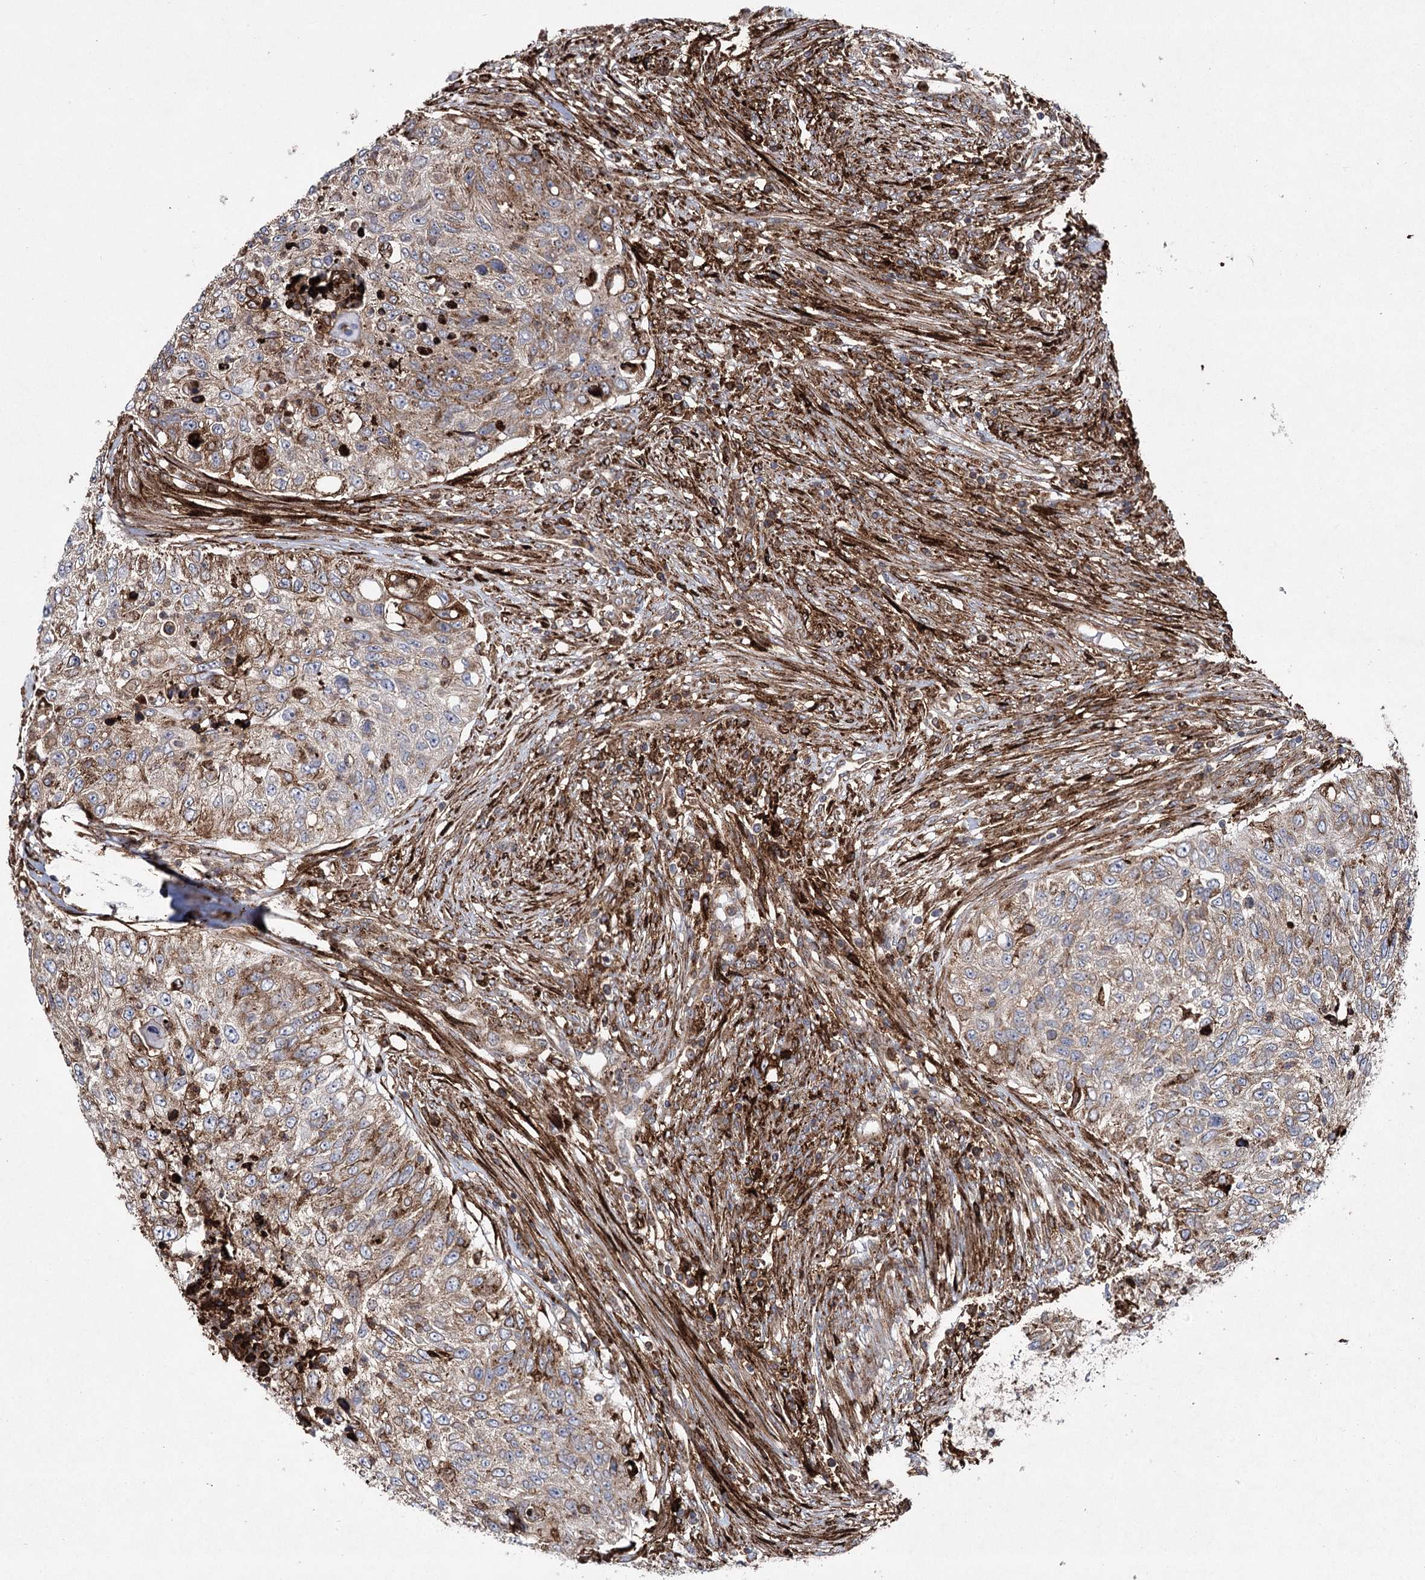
{"staining": {"intensity": "weak", "quantity": ">75%", "location": "cytoplasmic/membranous"}, "tissue": "urothelial cancer", "cell_type": "Tumor cells", "image_type": "cancer", "snomed": [{"axis": "morphology", "description": "Urothelial carcinoma, High grade"}, {"axis": "topography", "description": "Urinary bladder"}], "caption": "Immunohistochemistry (IHC) image of human high-grade urothelial carcinoma stained for a protein (brown), which demonstrates low levels of weak cytoplasmic/membranous staining in approximately >75% of tumor cells.", "gene": "DCUN1D4", "patient": {"sex": "female", "age": 60}}